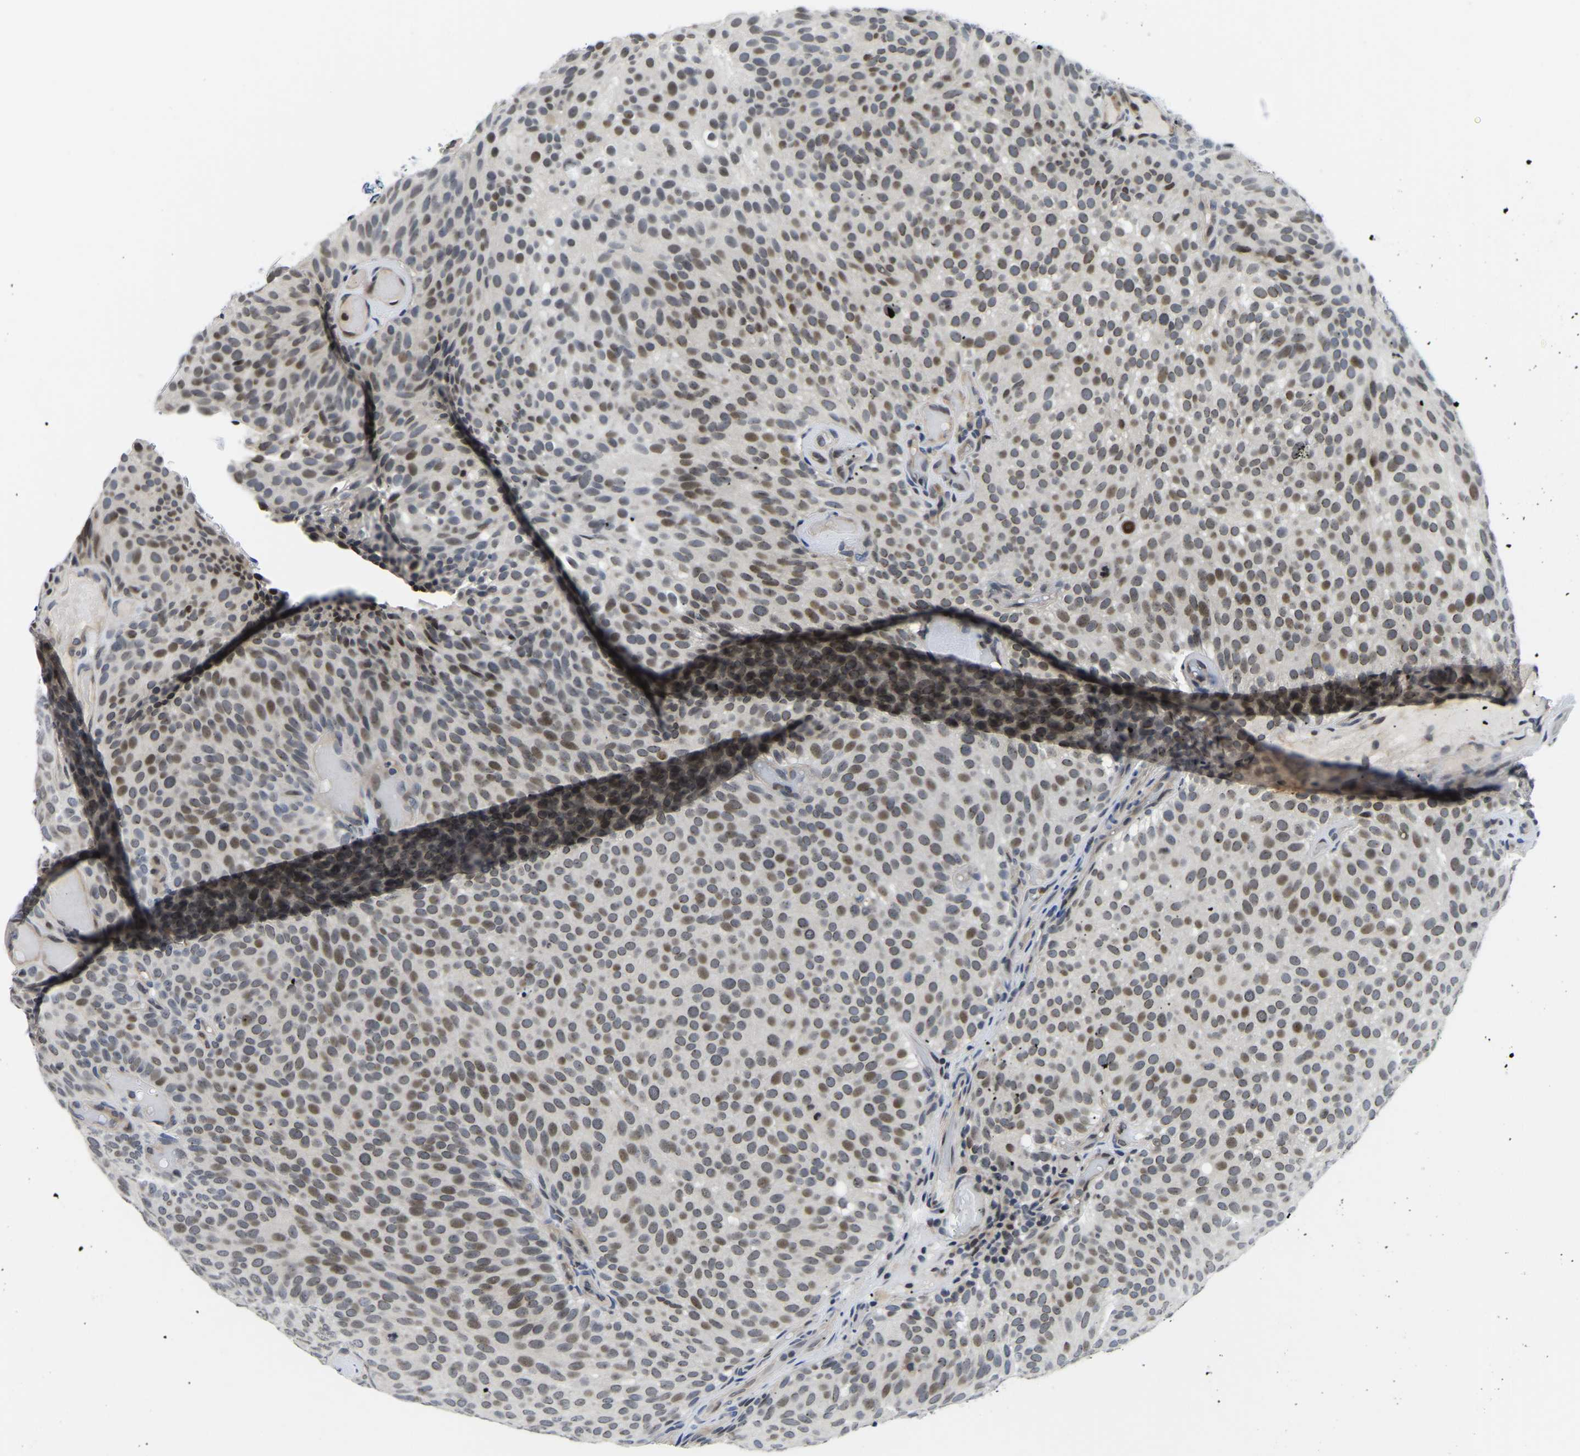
{"staining": {"intensity": "moderate", "quantity": "25%-75%", "location": "nuclear"}, "tissue": "urothelial cancer", "cell_type": "Tumor cells", "image_type": "cancer", "snomed": [{"axis": "morphology", "description": "Urothelial carcinoma, Low grade"}, {"axis": "topography", "description": "Urinary bladder"}], "caption": "Low-grade urothelial carcinoma stained with IHC demonstrates moderate nuclear expression in approximately 25%-75% of tumor cells.", "gene": "POLDIP3", "patient": {"sex": "male", "age": 78}}